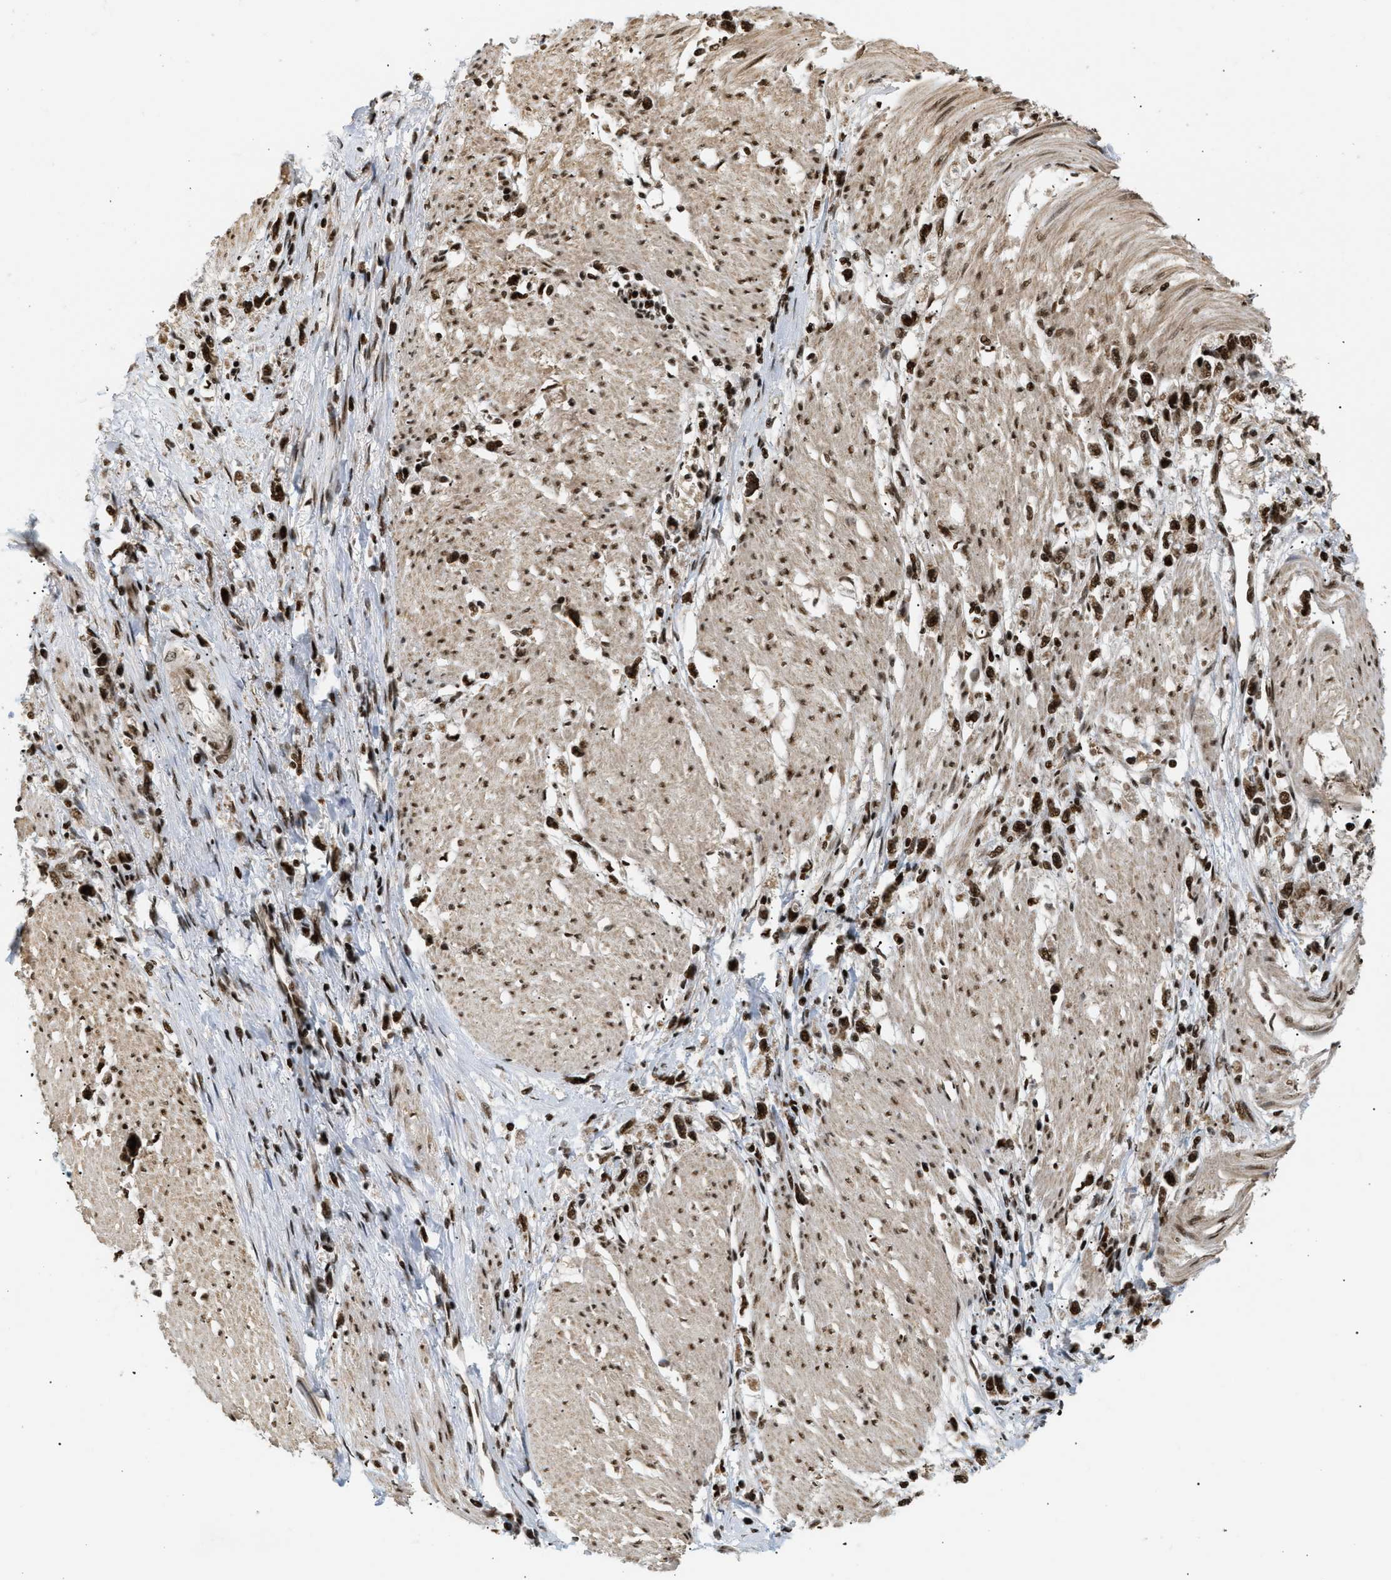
{"staining": {"intensity": "strong", "quantity": ">75%", "location": "nuclear"}, "tissue": "stomach cancer", "cell_type": "Tumor cells", "image_type": "cancer", "snomed": [{"axis": "morphology", "description": "Adenocarcinoma, NOS"}, {"axis": "topography", "description": "Stomach"}], "caption": "Protein staining of stomach cancer (adenocarcinoma) tissue reveals strong nuclear staining in approximately >75% of tumor cells. Nuclei are stained in blue.", "gene": "RBM5", "patient": {"sex": "female", "age": 59}}